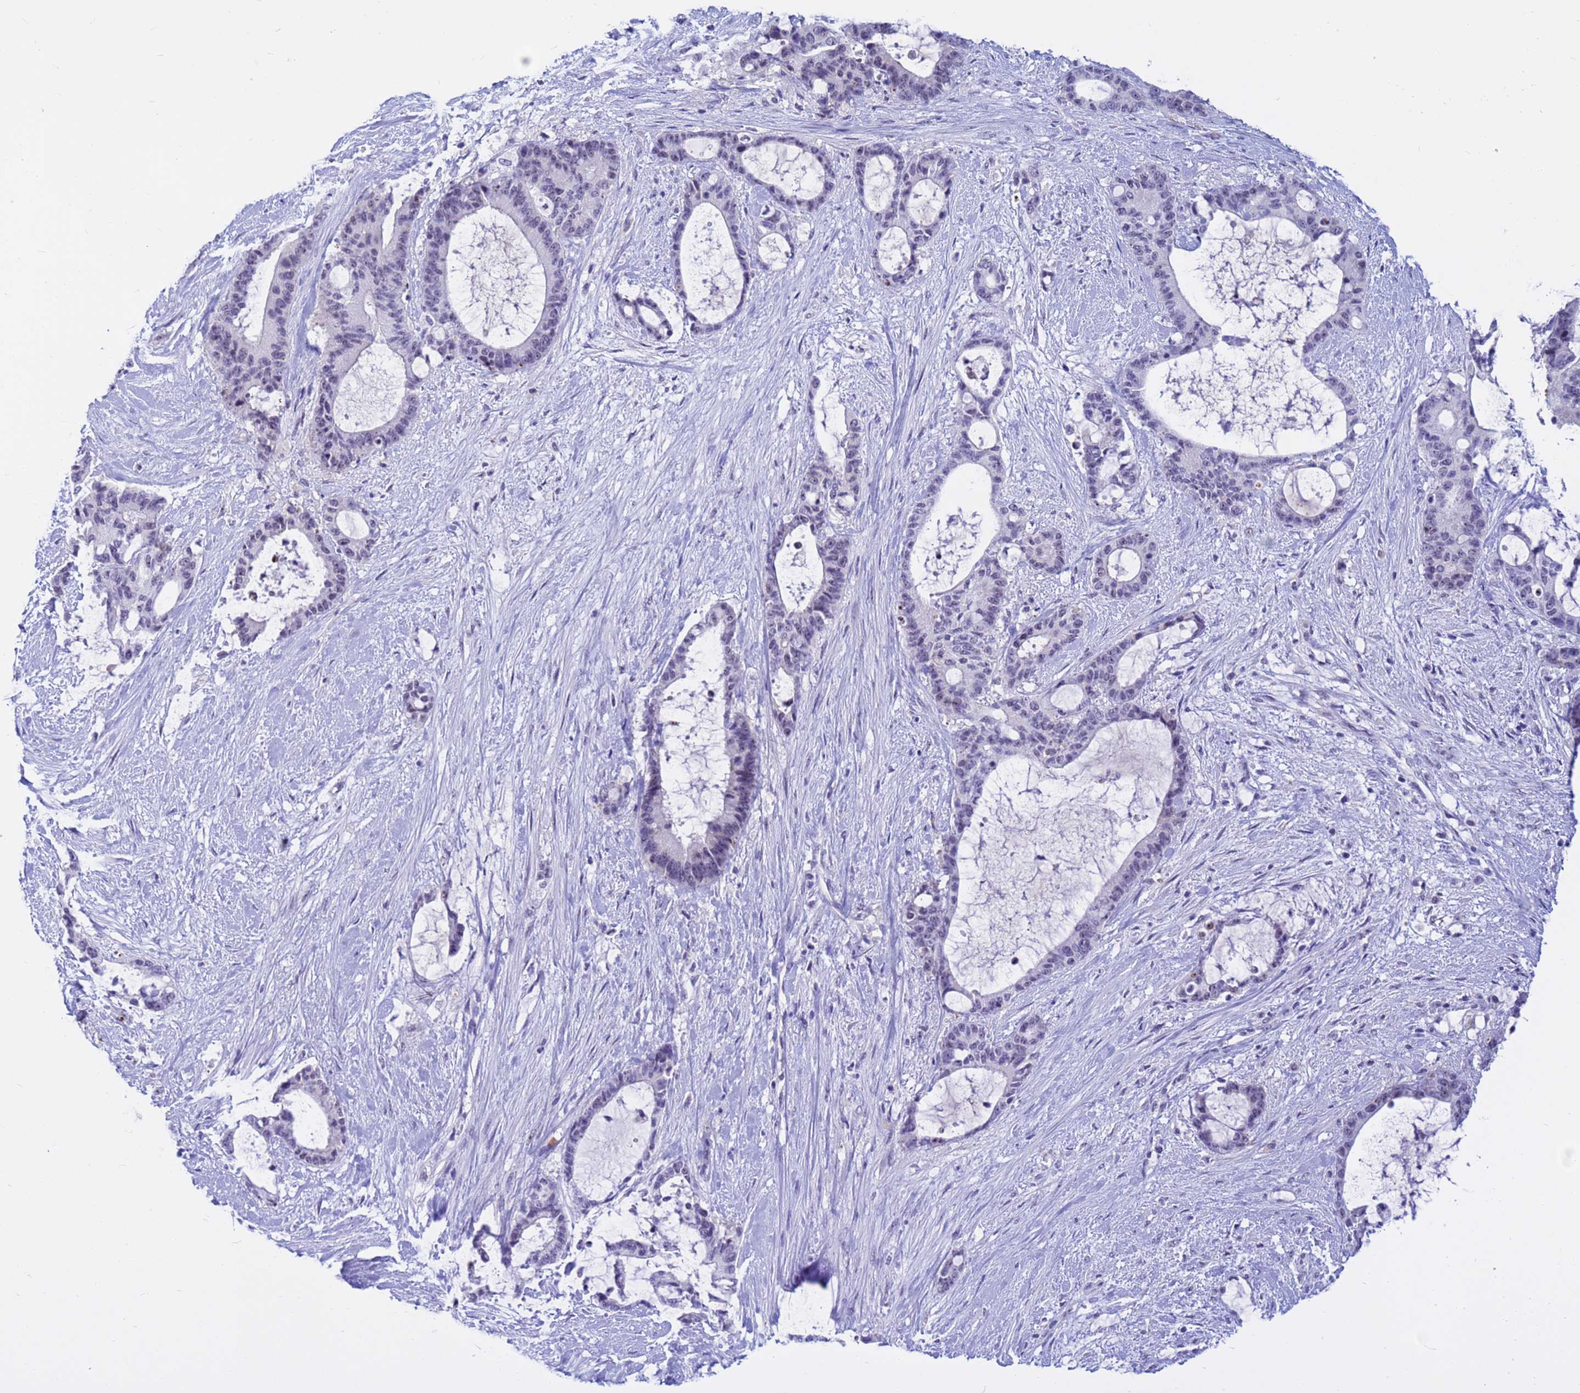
{"staining": {"intensity": "negative", "quantity": "none", "location": "none"}, "tissue": "liver cancer", "cell_type": "Tumor cells", "image_type": "cancer", "snomed": [{"axis": "morphology", "description": "Normal tissue, NOS"}, {"axis": "morphology", "description": "Cholangiocarcinoma"}, {"axis": "topography", "description": "Liver"}, {"axis": "topography", "description": "Peripheral nerve tissue"}], "caption": "Immunohistochemistry (IHC) histopathology image of neoplastic tissue: liver cholangiocarcinoma stained with DAB (3,3'-diaminobenzidine) shows no significant protein staining in tumor cells.", "gene": "DMRTC2", "patient": {"sex": "female", "age": 73}}